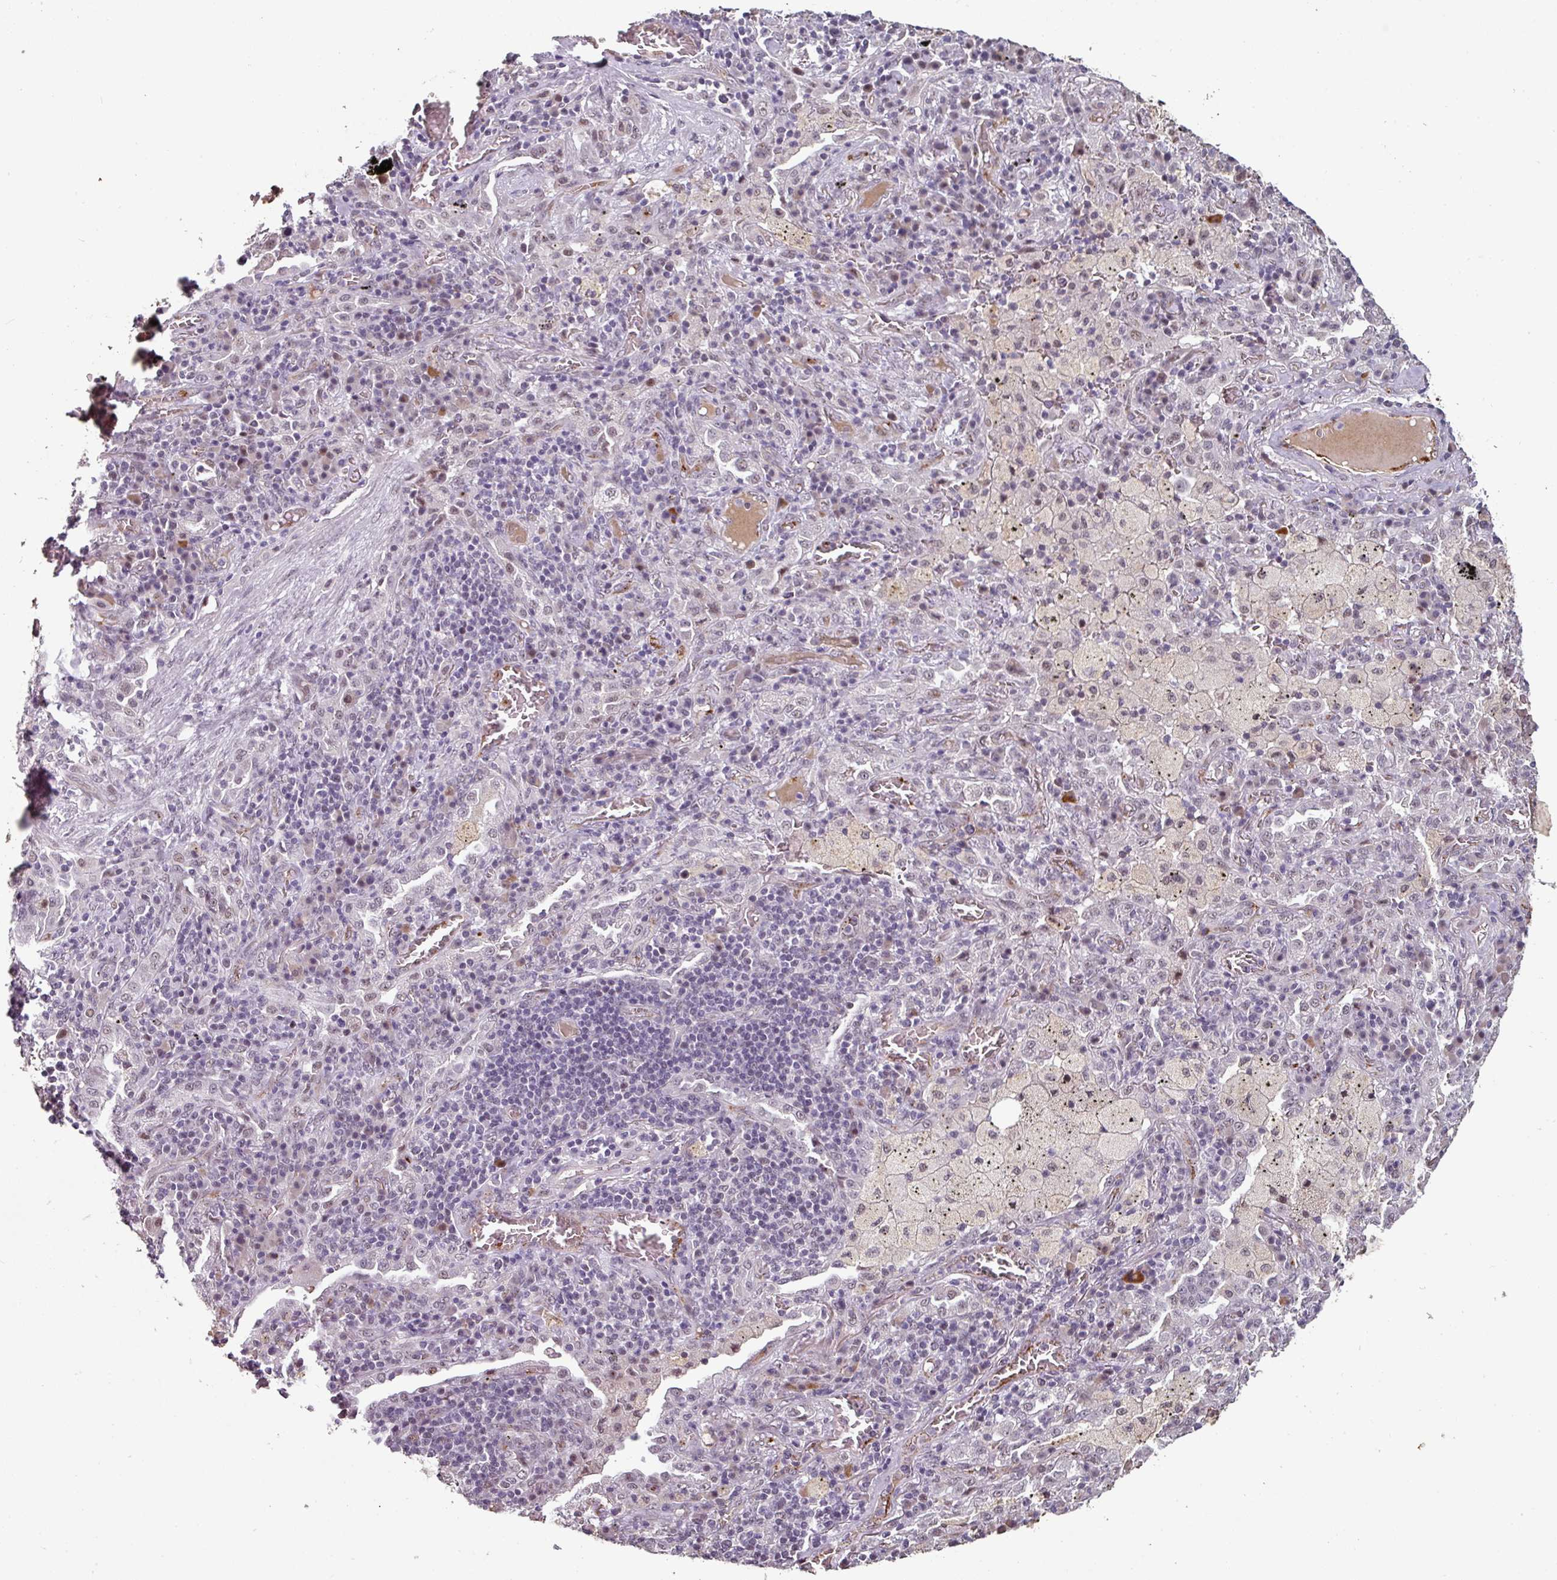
{"staining": {"intensity": "moderate", "quantity": "<25%", "location": "nuclear"}, "tissue": "lung cancer", "cell_type": "Tumor cells", "image_type": "cancer", "snomed": [{"axis": "morphology", "description": "Squamous cell carcinoma, NOS"}, {"axis": "topography", "description": "Lung"}], "caption": "Immunohistochemical staining of human squamous cell carcinoma (lung) exhibits low levels of moderate nuclear protein staining in about <25% of tumor cells. (DAB (3,3'-diaminobenzidine) IHC with brightfield microscopy, high magnification).", "gene": "SIDT2", "patient": {"sex": "female", "age": 63}}